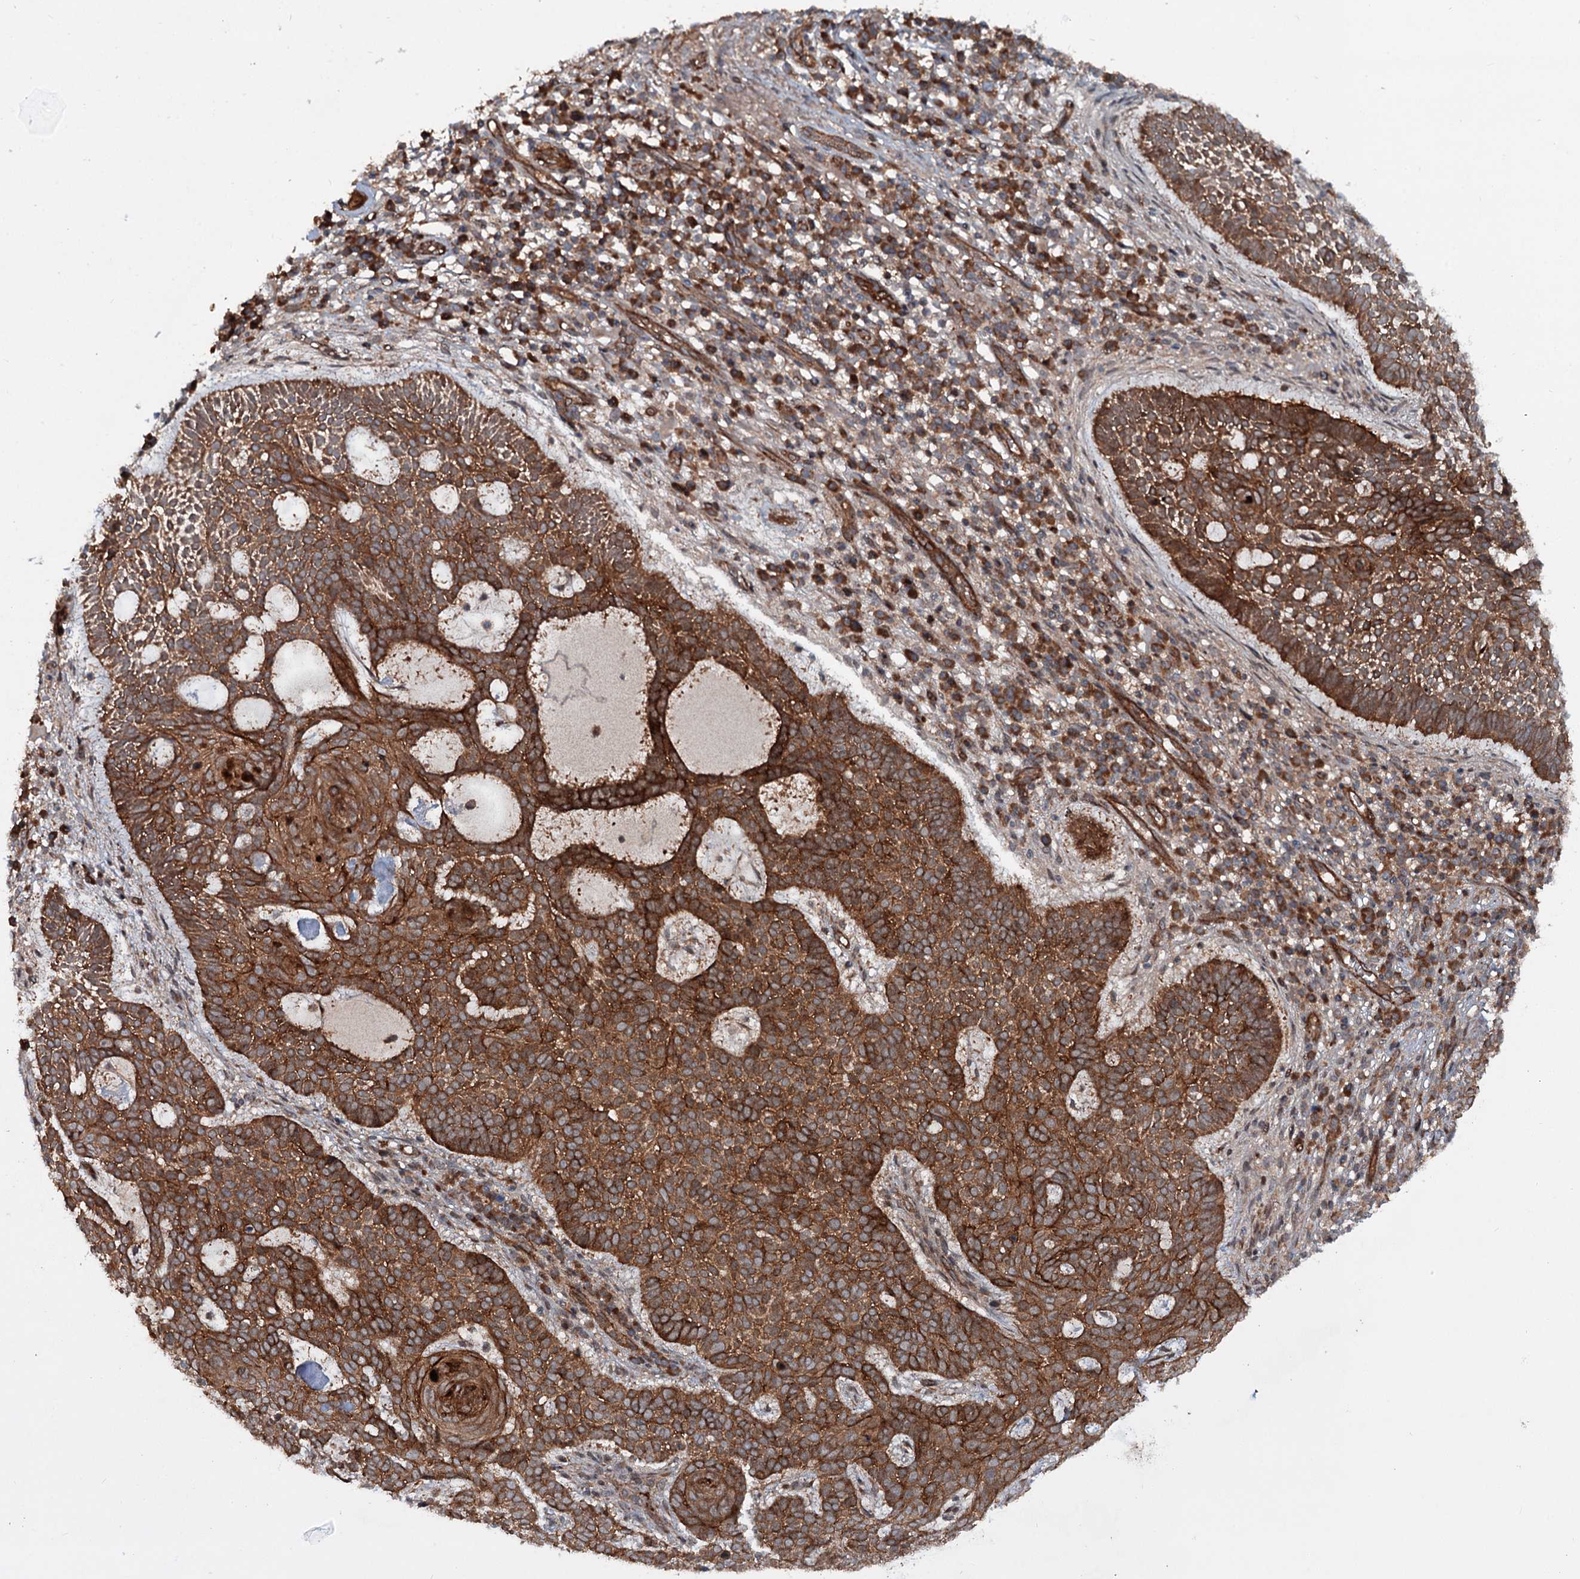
{"staining": {"intensity": "strong", "quantity": ">75%", "location": "cytoplasmic/membranous"}, "tissue": "skin cancer", "cell_type": "Tumor cells", "image_type": "cancer", "snomed": [{"axis": "morphology", "description": "Basal cell carcinoma"}, {"axis": "topography", "description": "Skin"}], "caption": "Immunohistochemistry (DAB (3,3'-diaminobenzidine)) staining of skin cancer (basal cell carcinoma) exhibits strong cytoplasmic/membranous protein expression in approximately >75% of tumor cells. Using DAB (brown) and hematoxylin (blue) stains, captured at high magnification using brightfield microscopy.", "gene": "ADGRG4", "patient": {"sex": "male", "age": 85}}